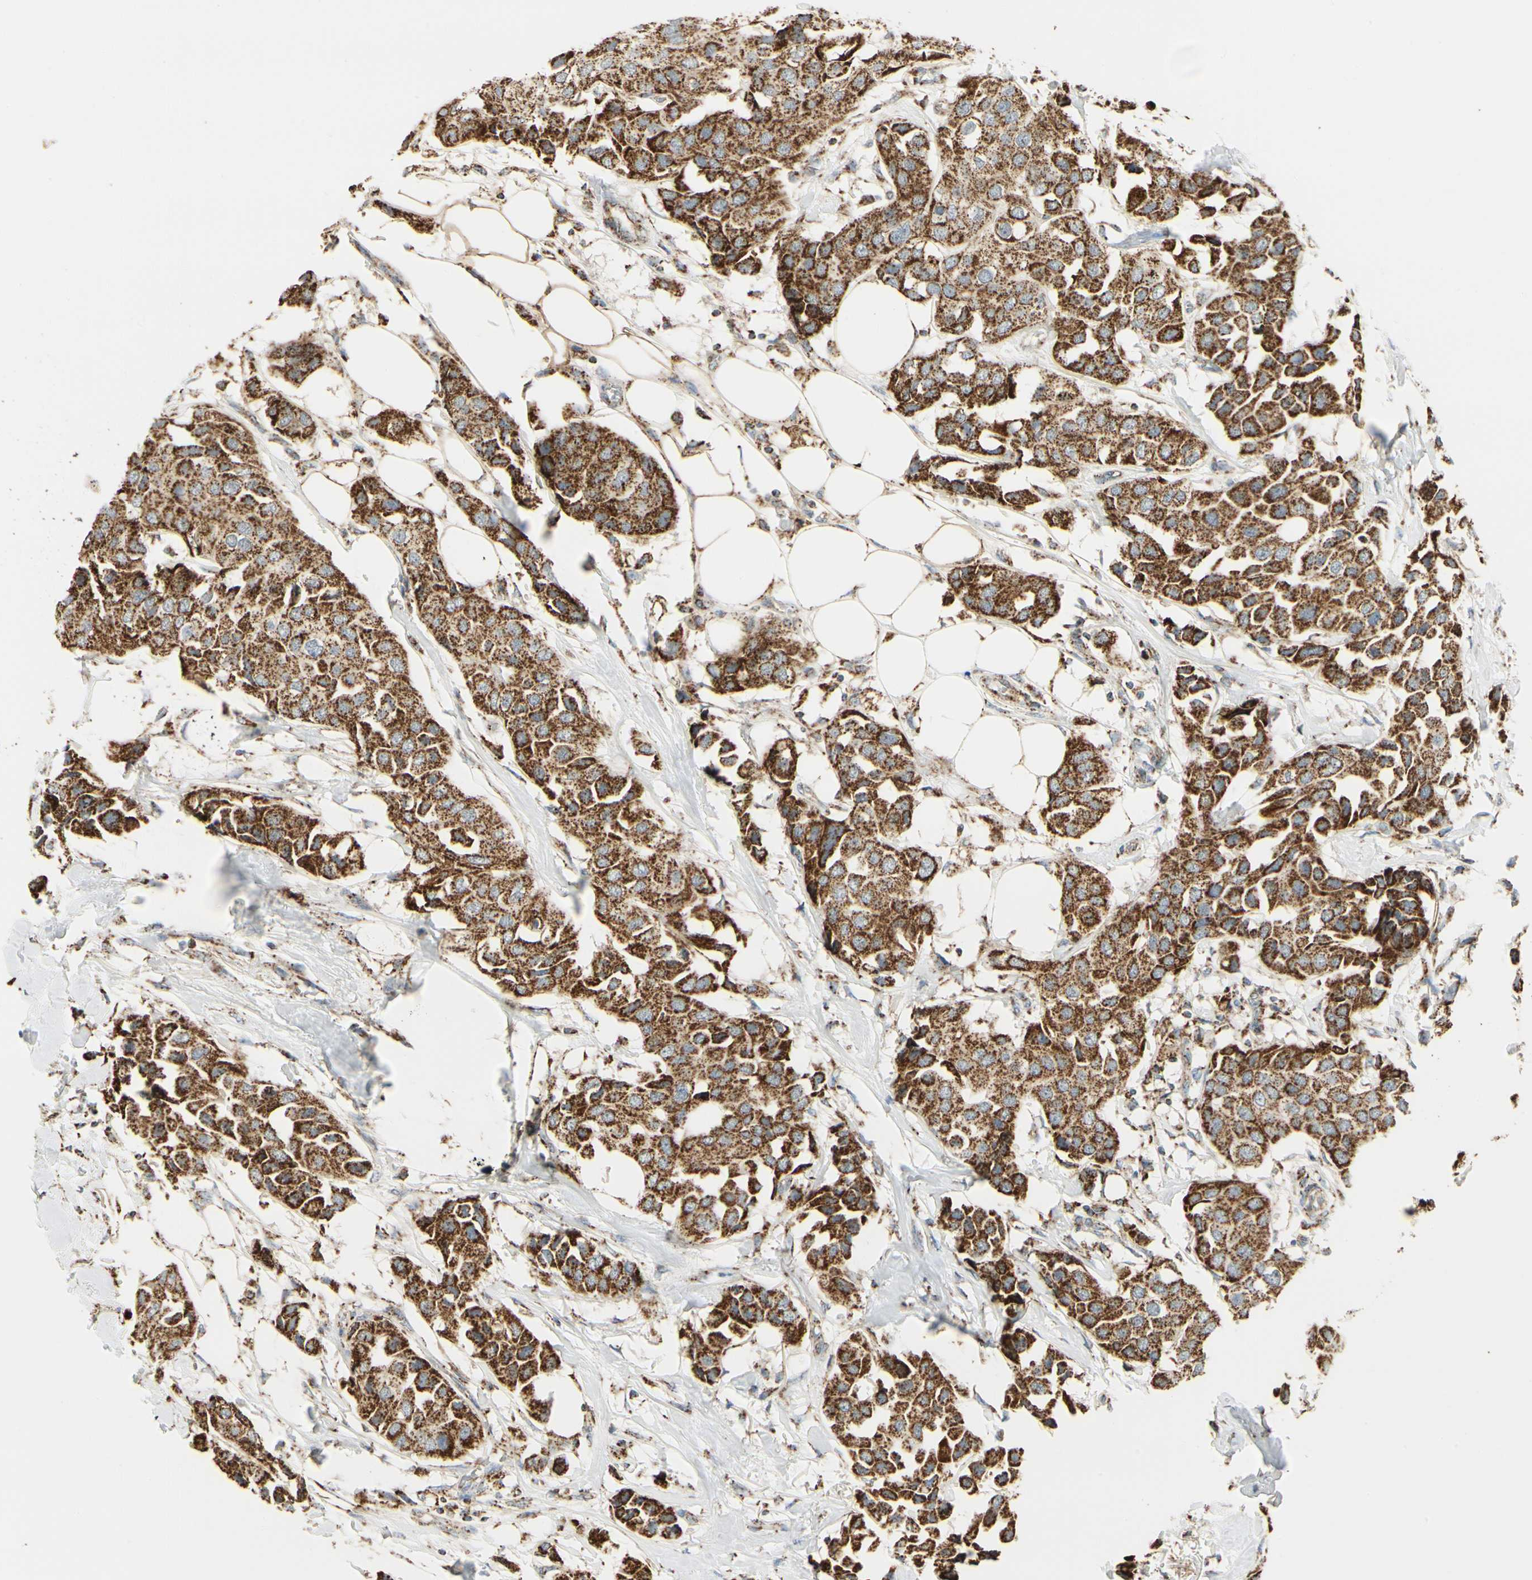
{"staining": {"intensity": "strong", "quantity": ">75%", "location": "cytoplasmic/membranous"}, "tissue": "breast cancer", "cell_type": "Tumor cells", "image_type": "cancer", "snomed": [{"axis": "morphology", "description": "Duct carcinoma"}, {"axis": "topography", "description": "Breast"}], "caption": "Breast cancer (invasive ductal carcinoma) tissue displays strong cytoplasmic/membranous staining in approximately >75% of tumor cells, visualized by immunohistochemistry. (DAB (3,3'-diaminobenzidine) = brown stain, brightfield microscopy at high magnification).", "gene": "ANKS6", "patient": {"sex": "female", "age": 80}}